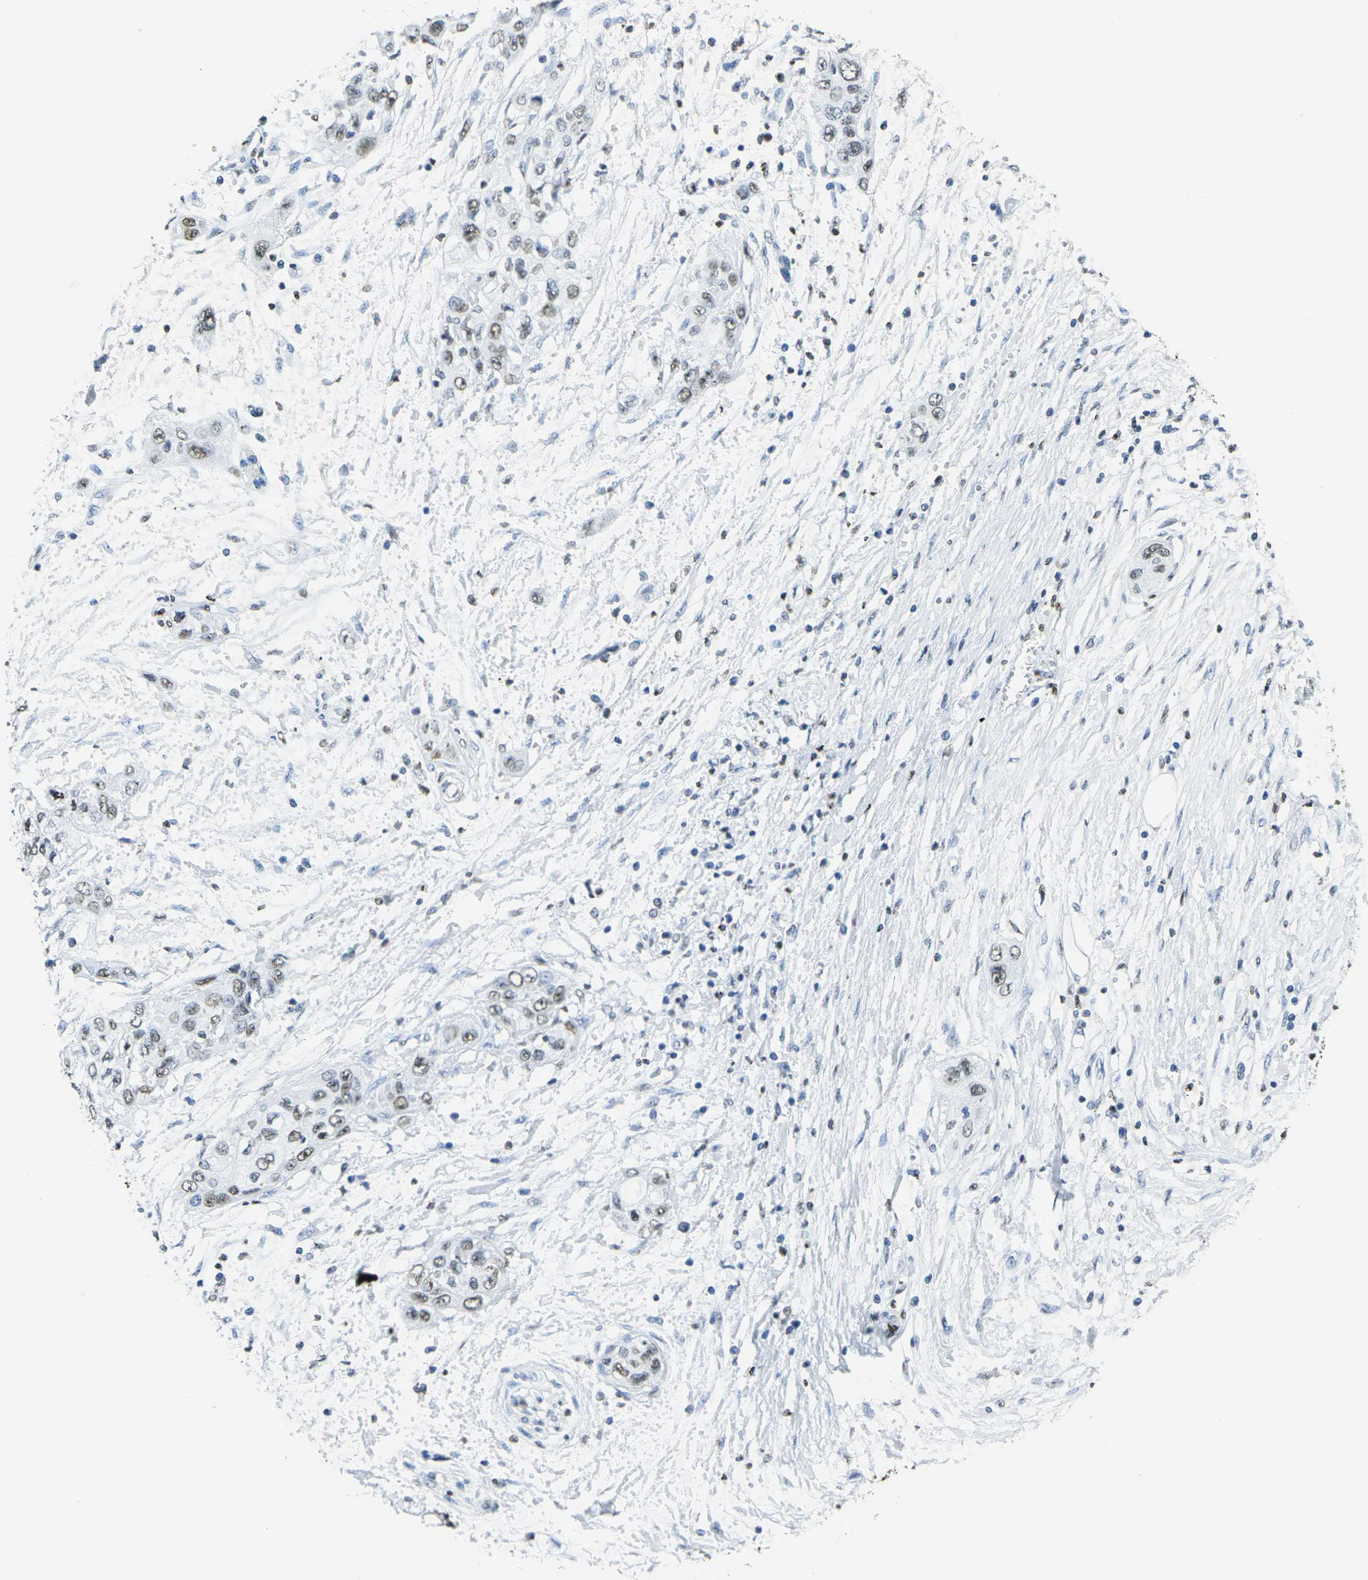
{"staining": {"intensity": "moderate", "quantity": "<25%", "location": "nuclear"}, "tissue": "pancreatic cancer", "cell_type": "Tumor cells", "image_type": "cancer", "snomed": [{"axis": "morphology", "description": "Adenocarcinoma, NOS"}, {"axis": "topography", "description": "Pancreas"}], "caption": "Pancreatic adenocarcinoma stained with a brown dye displays moderate nuclear positive expression in about <25% of tumor cells.", "gene": "DRAXIN", "patient": {"sex": "female", "age": 70}}